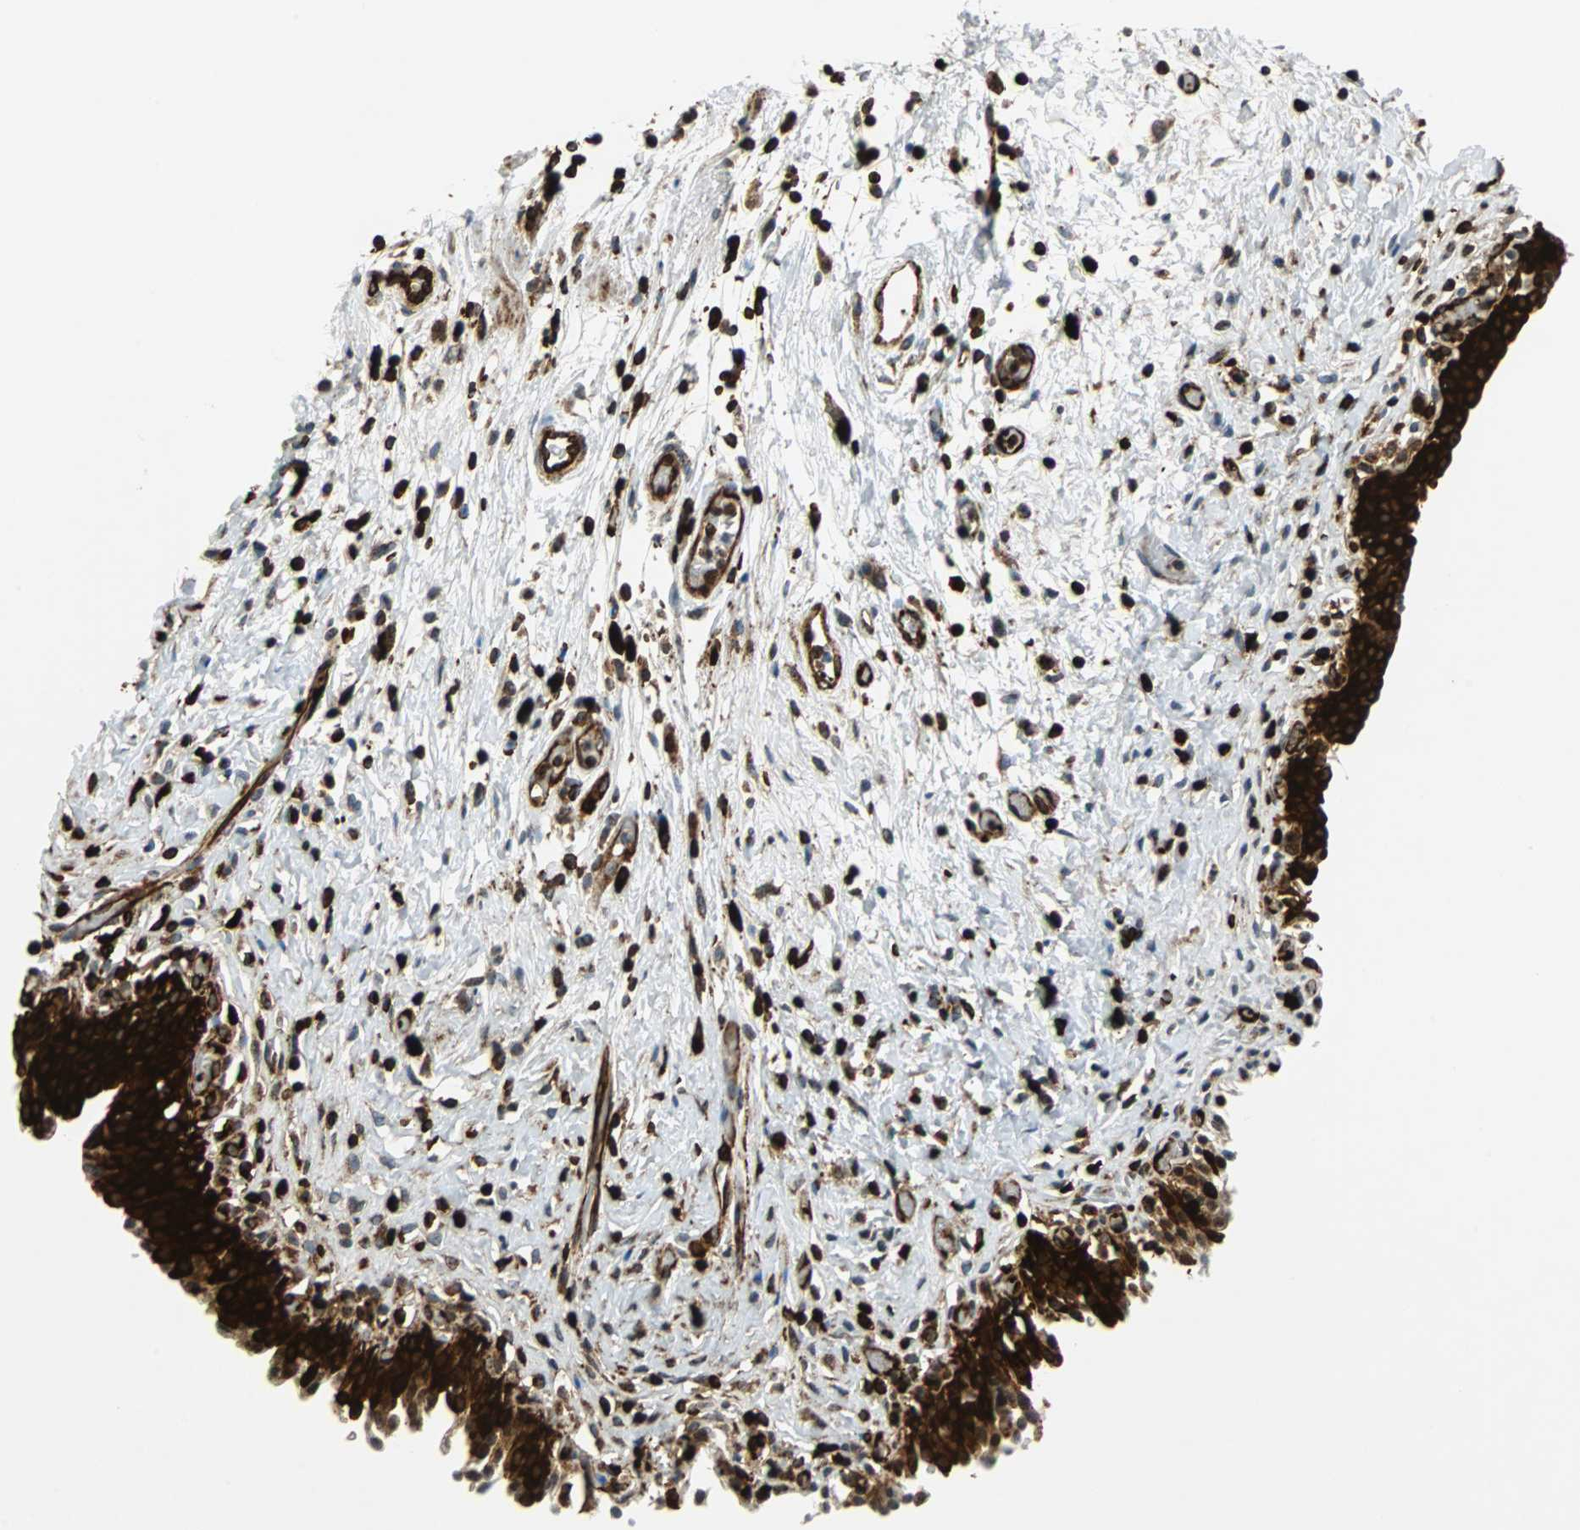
{"staining": {"intensity": "strong", "quantity": ">75%", "location": "cytoplasmic/membranous"}, "tissue": "urinary bladder", "cell_type": "Urothelial cells", "image_type": "normal", "snomed": [{"axis": "morphology", "description": "Normal tissue, NOS"}, {"axis": "topography", "description": "Urinary bladder"}], "caption": "Immunohistochemical staining of normal urinary bladder shows >75% levels of strong cytoplasmic/membranous protein expression in approximately >75% of urothelial cells.", "gene": "TUBA4A", "patient": {"sex": "male", "age": 51}}